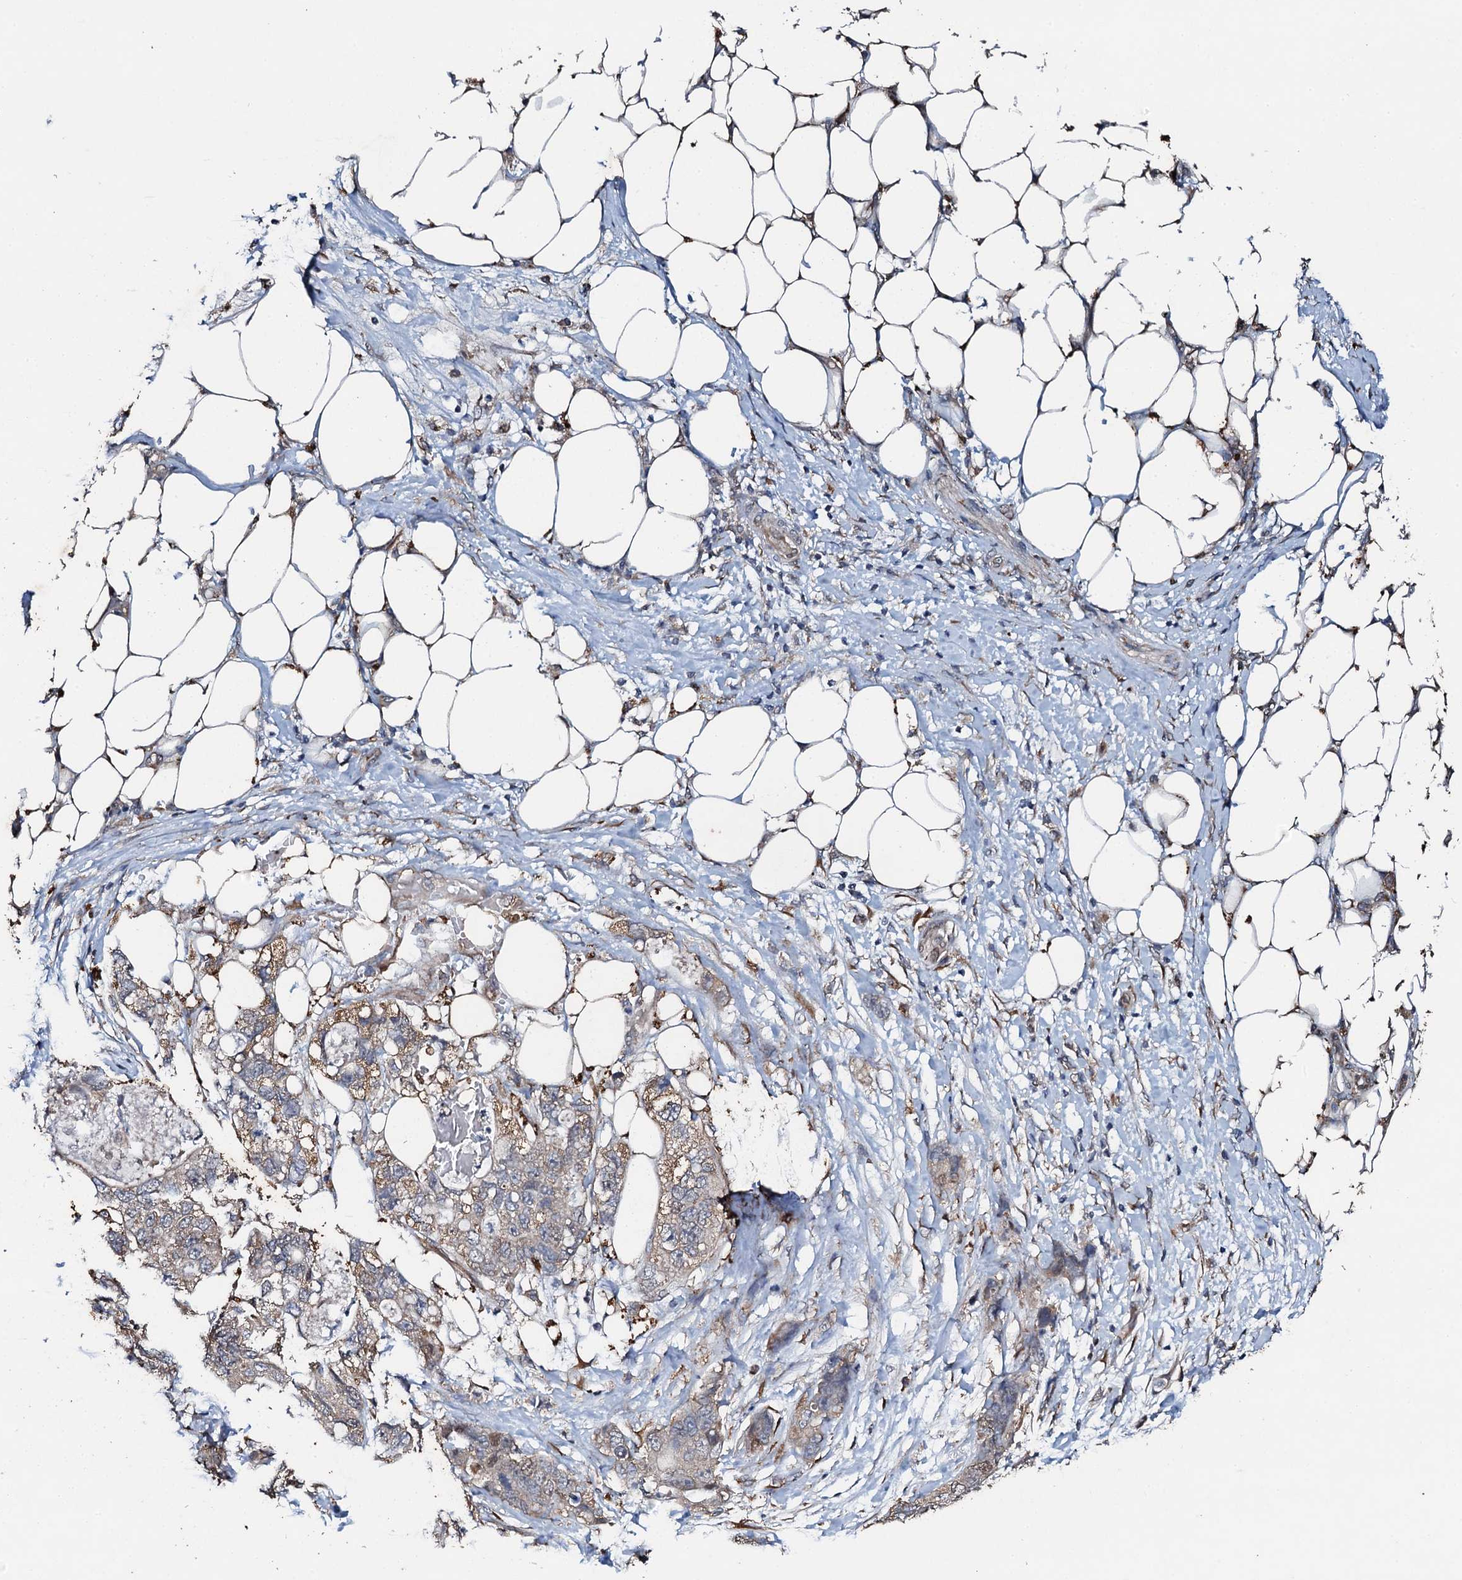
{"staining": {"intensity": "weak", "quantity": "25%-75%", "location": "cytoplasmic/membranous,nuclear"}, "tissue": "stomach cancer", "cell_type": "Tumor cells", "image_type": "cancer", "snomed": [{"axis": "morphology", "description": "Adenocarcinoma, NOS"}, {"axis": "topography", "description": "Stomach"}], "caption": "Adenocarcinoma (stomach) stained for a protein (brown) reveals weak cytoplasmic/membranous and nuclear positive staining in about 25%-75% of tumor cells.", "gene": "ADAMTS10", "patient": {"sex": "female", "age": 89}}